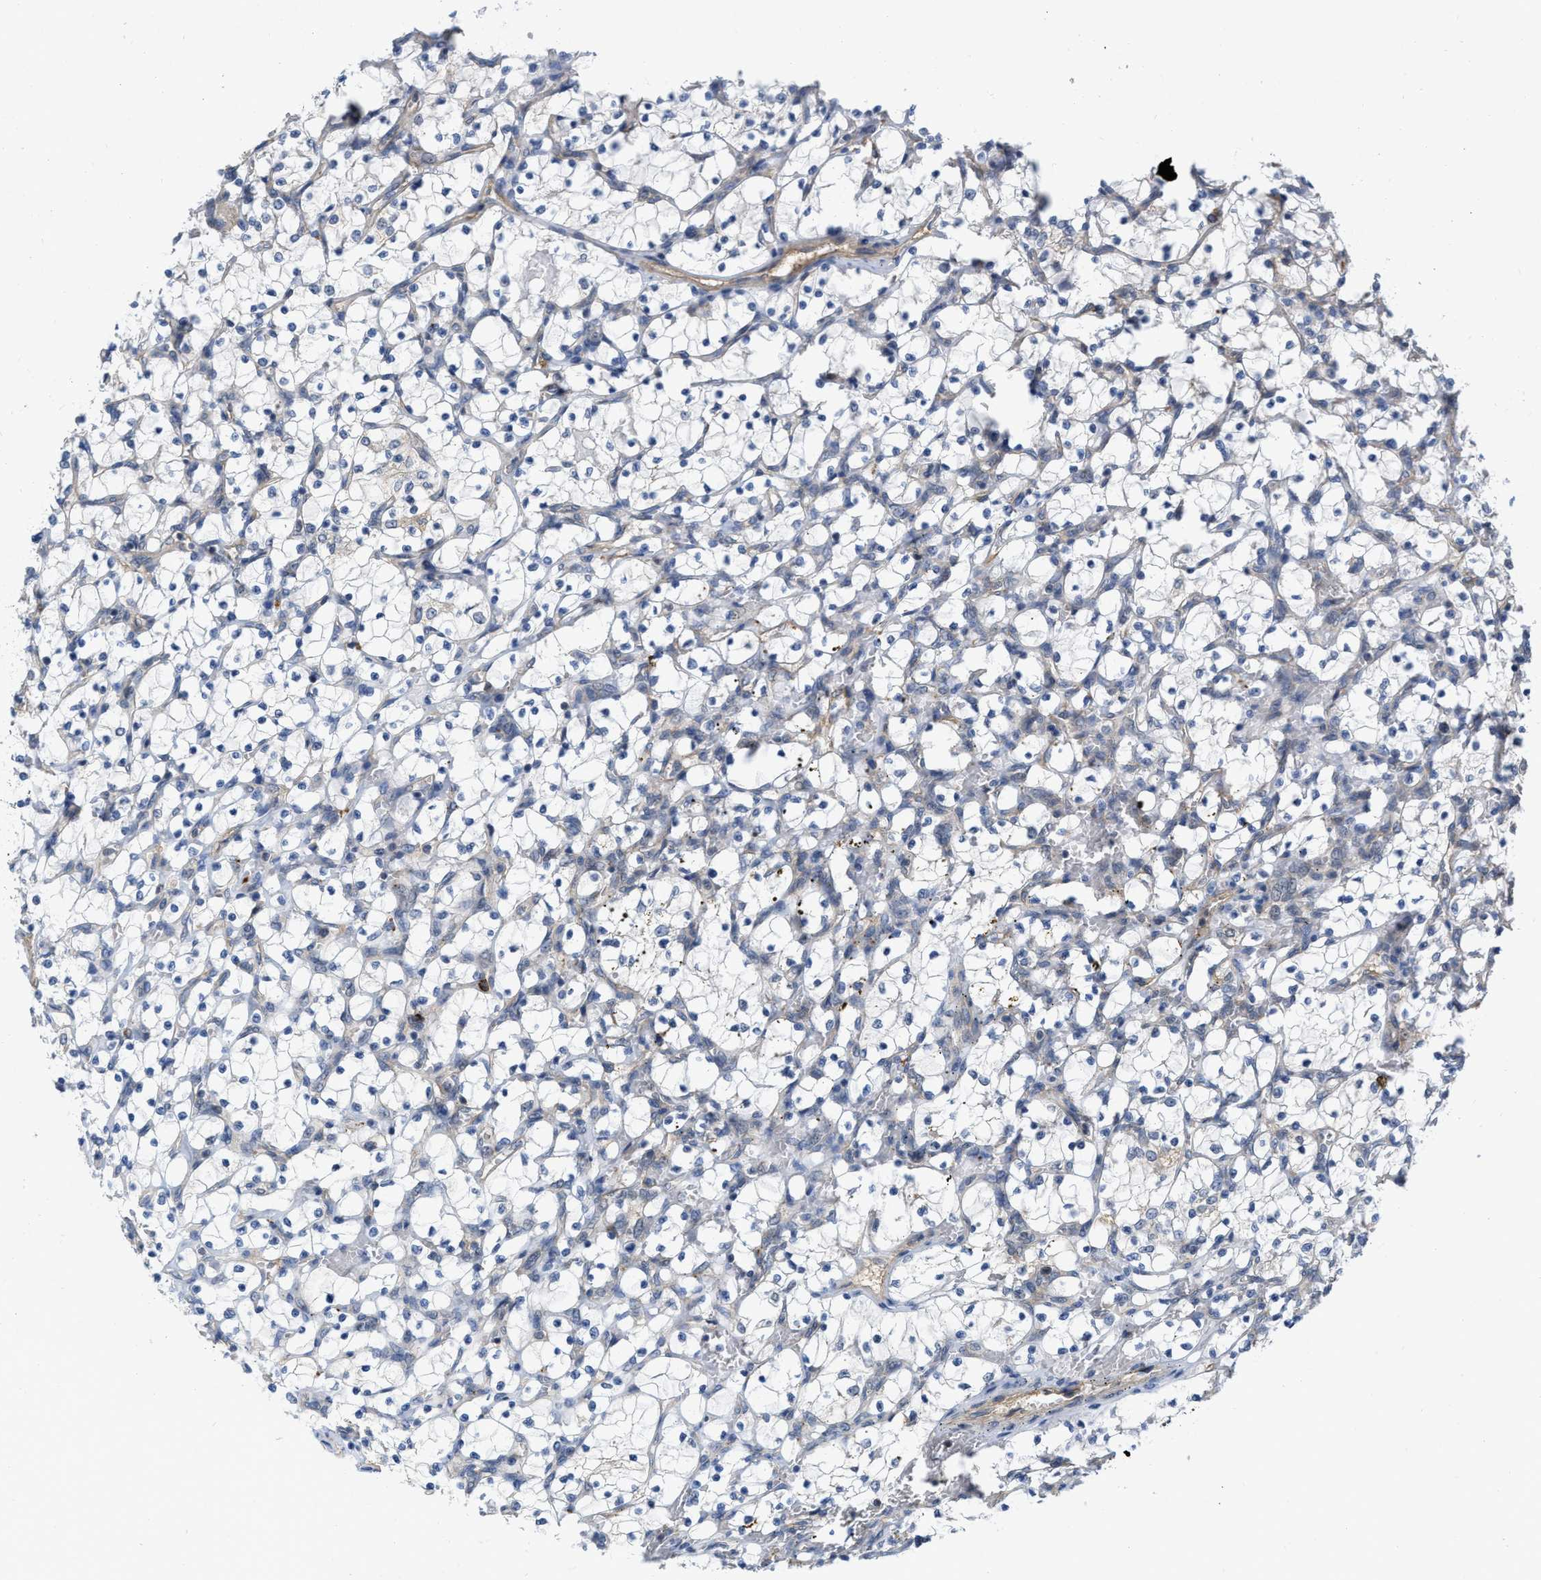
{"staining": {"intensity": "negative", "quantity": "none", "location": "none"}, "tissue": "renal cancer", "cell_type": "Tumor cells", "image_type": "cancer", "snomed": [{"axis": "morphology", "description": "Adenocarcinoma, NOS"}, {"axis": "topography", "description": "Kidney"}], "caption": "A high-resolution micrograph shows immunohistochemistry (IHC) staining of renal cancer (adenocarcinoma), which reveals no significant positivity in tumor cells.", "gene": "NAPEPLD", "patient": {"sex": "female", "age": 69}}